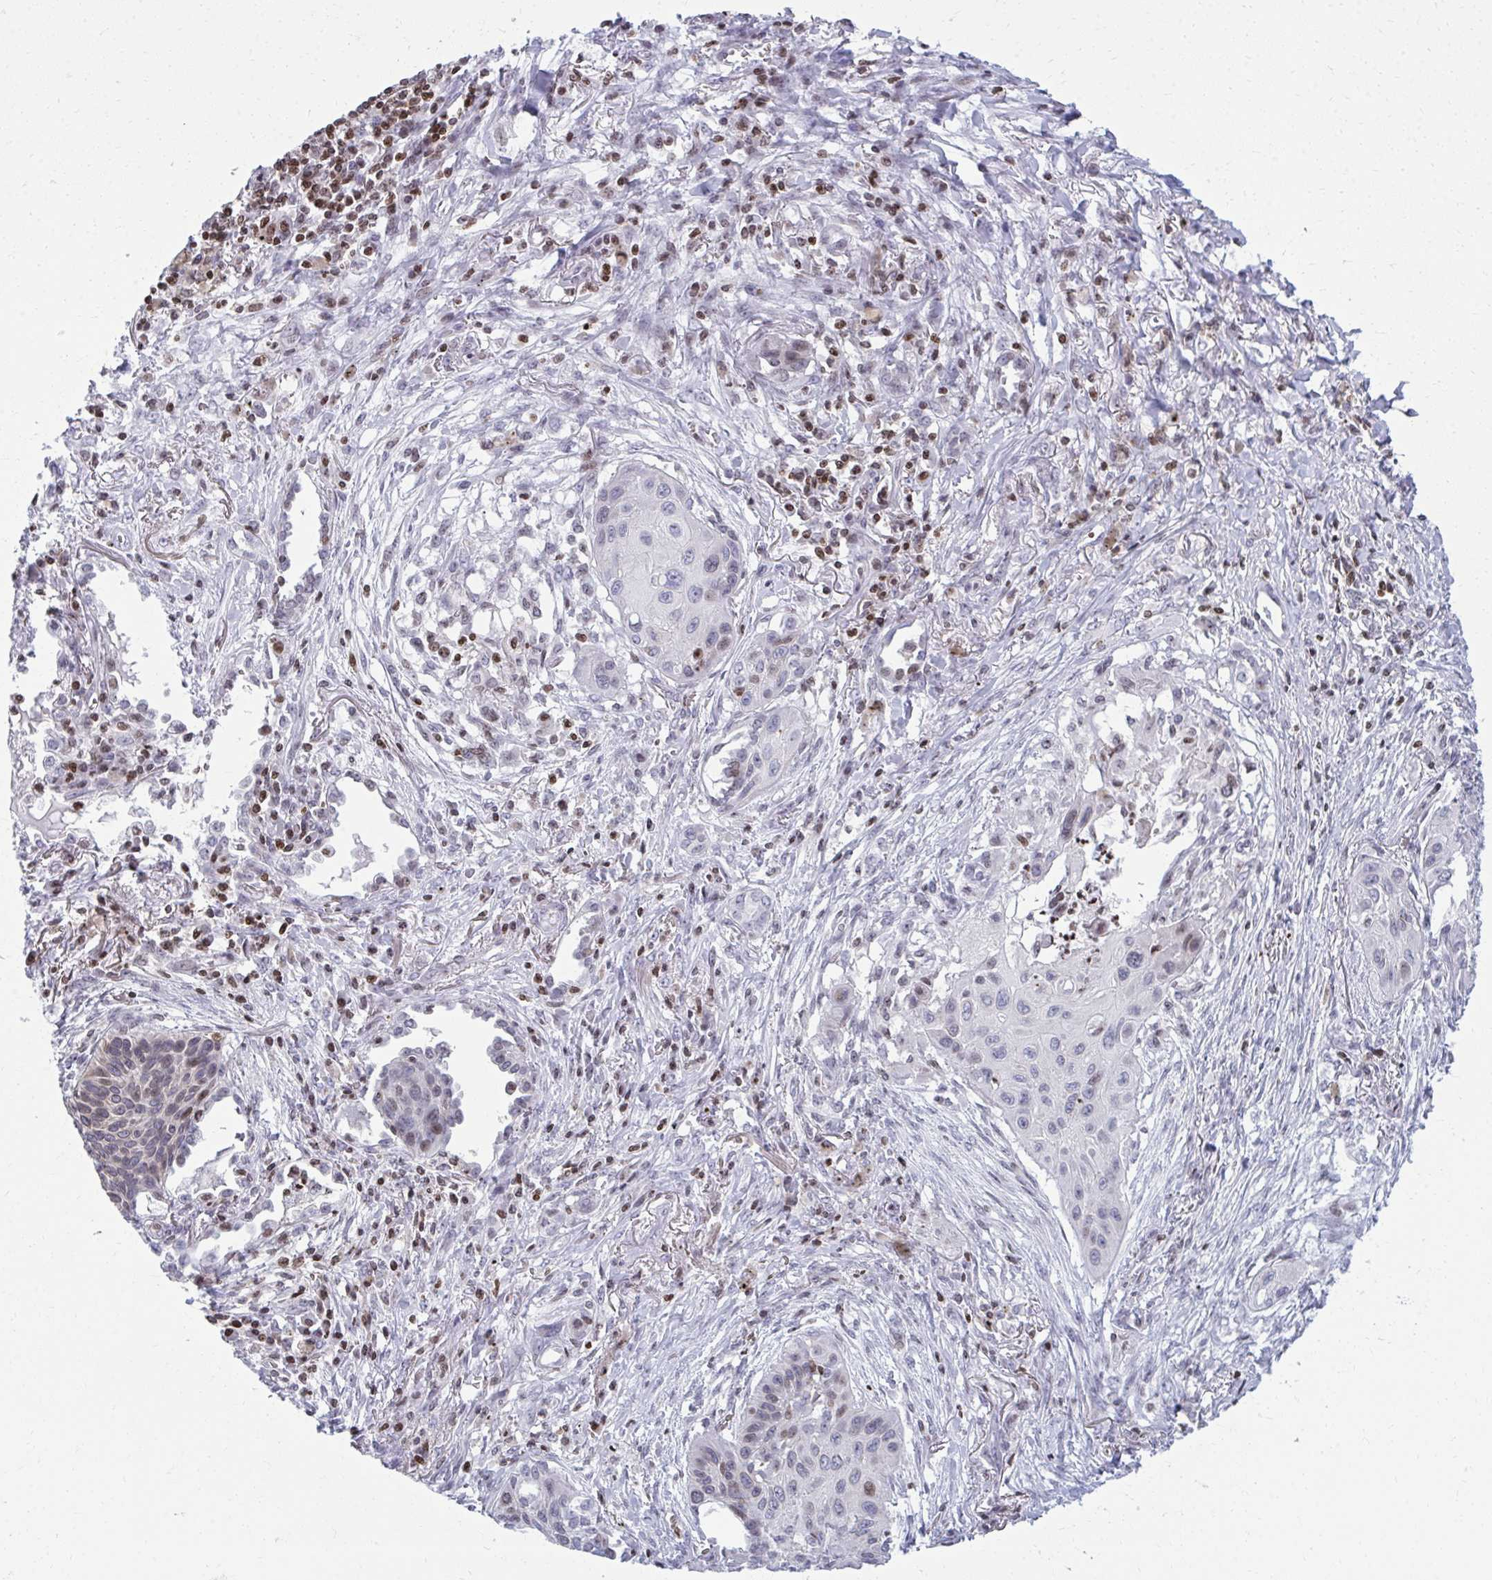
{"staining": {"intensity": "weak", "quantity": "<25%", "location": "nuclear"}, "tissue": "lung cancer", "cell_type": "Tumor cells", "image_type": "cancer", "snomed": [{"axis": "morphology", "description": "Squamous cell carcinoma, NOS"}, {"axis": "topography", "description": "Lung"}], "caption": "This is an immunohistochemistry image of human squamous cell carcinoma (lung). There is no positivity in tumor cells.", "gene": "AP5M1", "patient": {"sex": "male", "age": 71}}